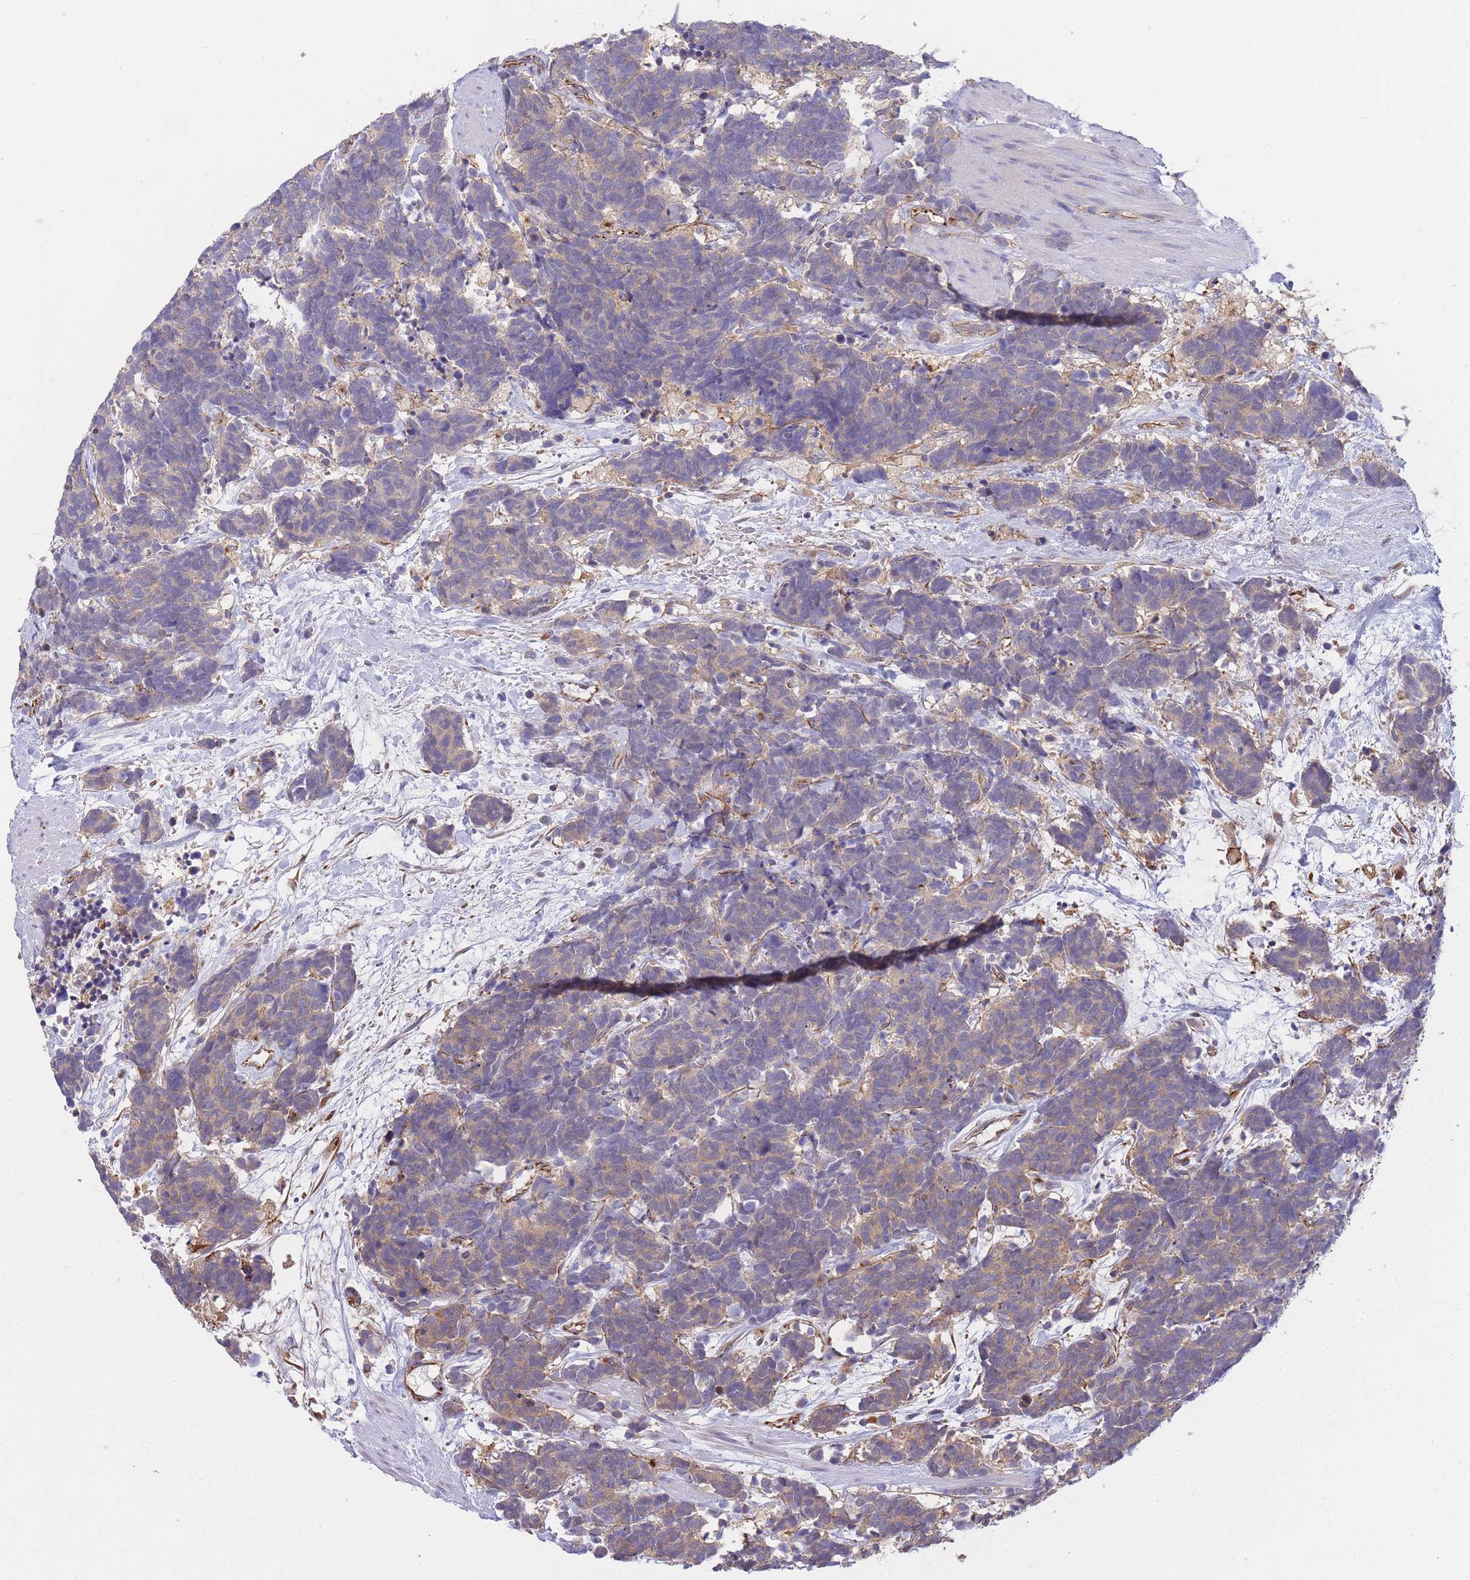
{"staining": {"intensity": "weak", "quantity": "25%-75%", "location": "cytoplasmic/membranous"}, "tissue": "carcinoid", "cell_type": "Tumor cells", "image_type": "cancer", "snomed": [{"axis": "morphology", "description": "Carcinoma, NOS"}, {"axis": "morphology", "description": "Carcinoid, malignant, NOS"}, {"axis": "topography", "description": "Prostate"}], "caption": "Carcinoid stained for a protein (brown) exhibits weak cytoplasmic/membranous positive staining in approximately 25%-75% of tumor cells.", "gene": "ECPAS", "patient": {"sex": "male", "age": 57}}